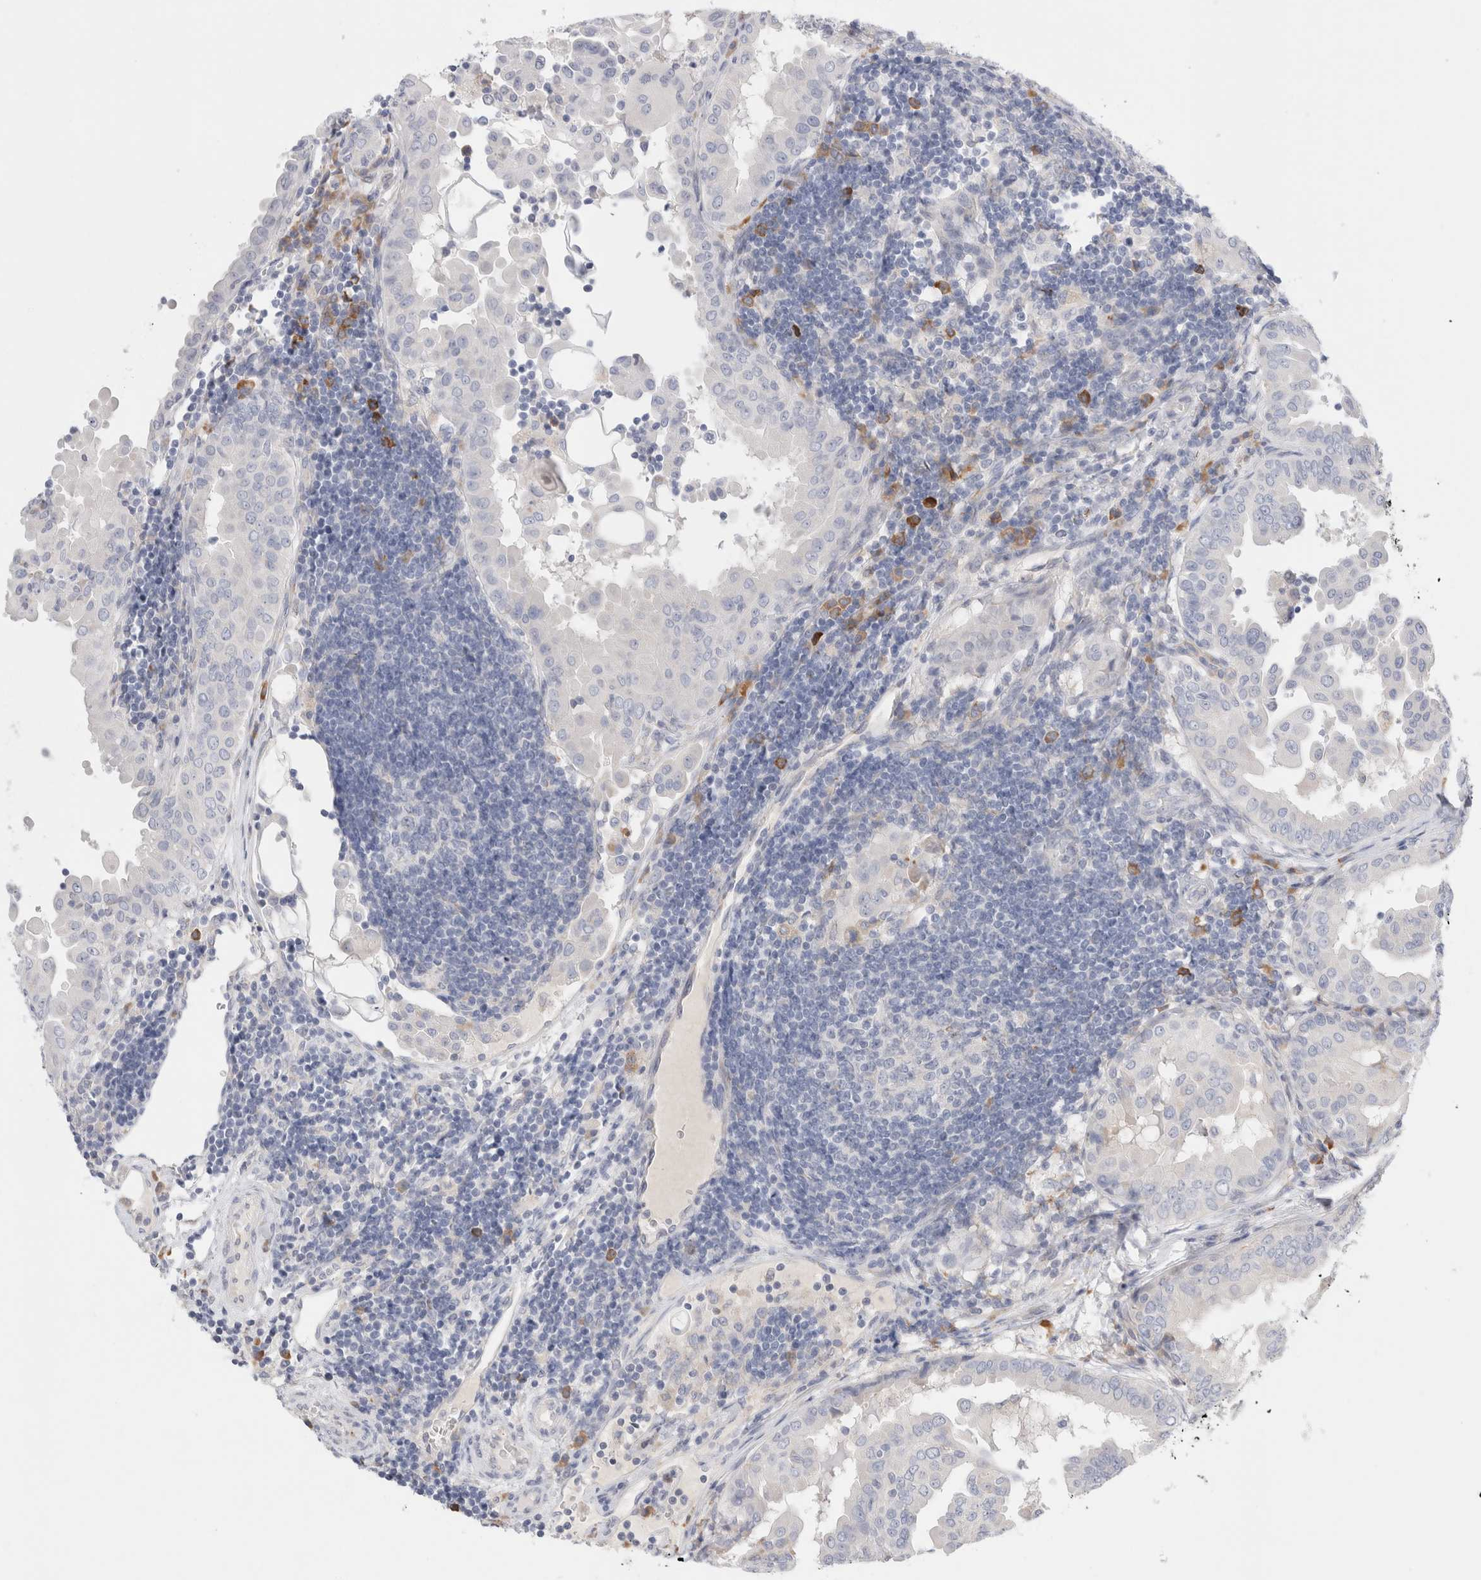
{"staining": {"intensity": "negative", "quantity": "none", "location": "none"}, "tissue": "thyroid cancer", "cell_type": "Tumor cells", "image_type": "cancer", "snomed": [{"axis": "morphology", "description": "Papillary adenocarcinoma, NOS"}, {"axis": "topography", "description": "Thyroid gland"}], "caption": "Thyroid cancer (papillary adenocarcinoma) was stained to show a protein in brown. There is no significant expression in tumor cells.", "gene": "CSK", "patient": {"sex": "male", "age": 33}}